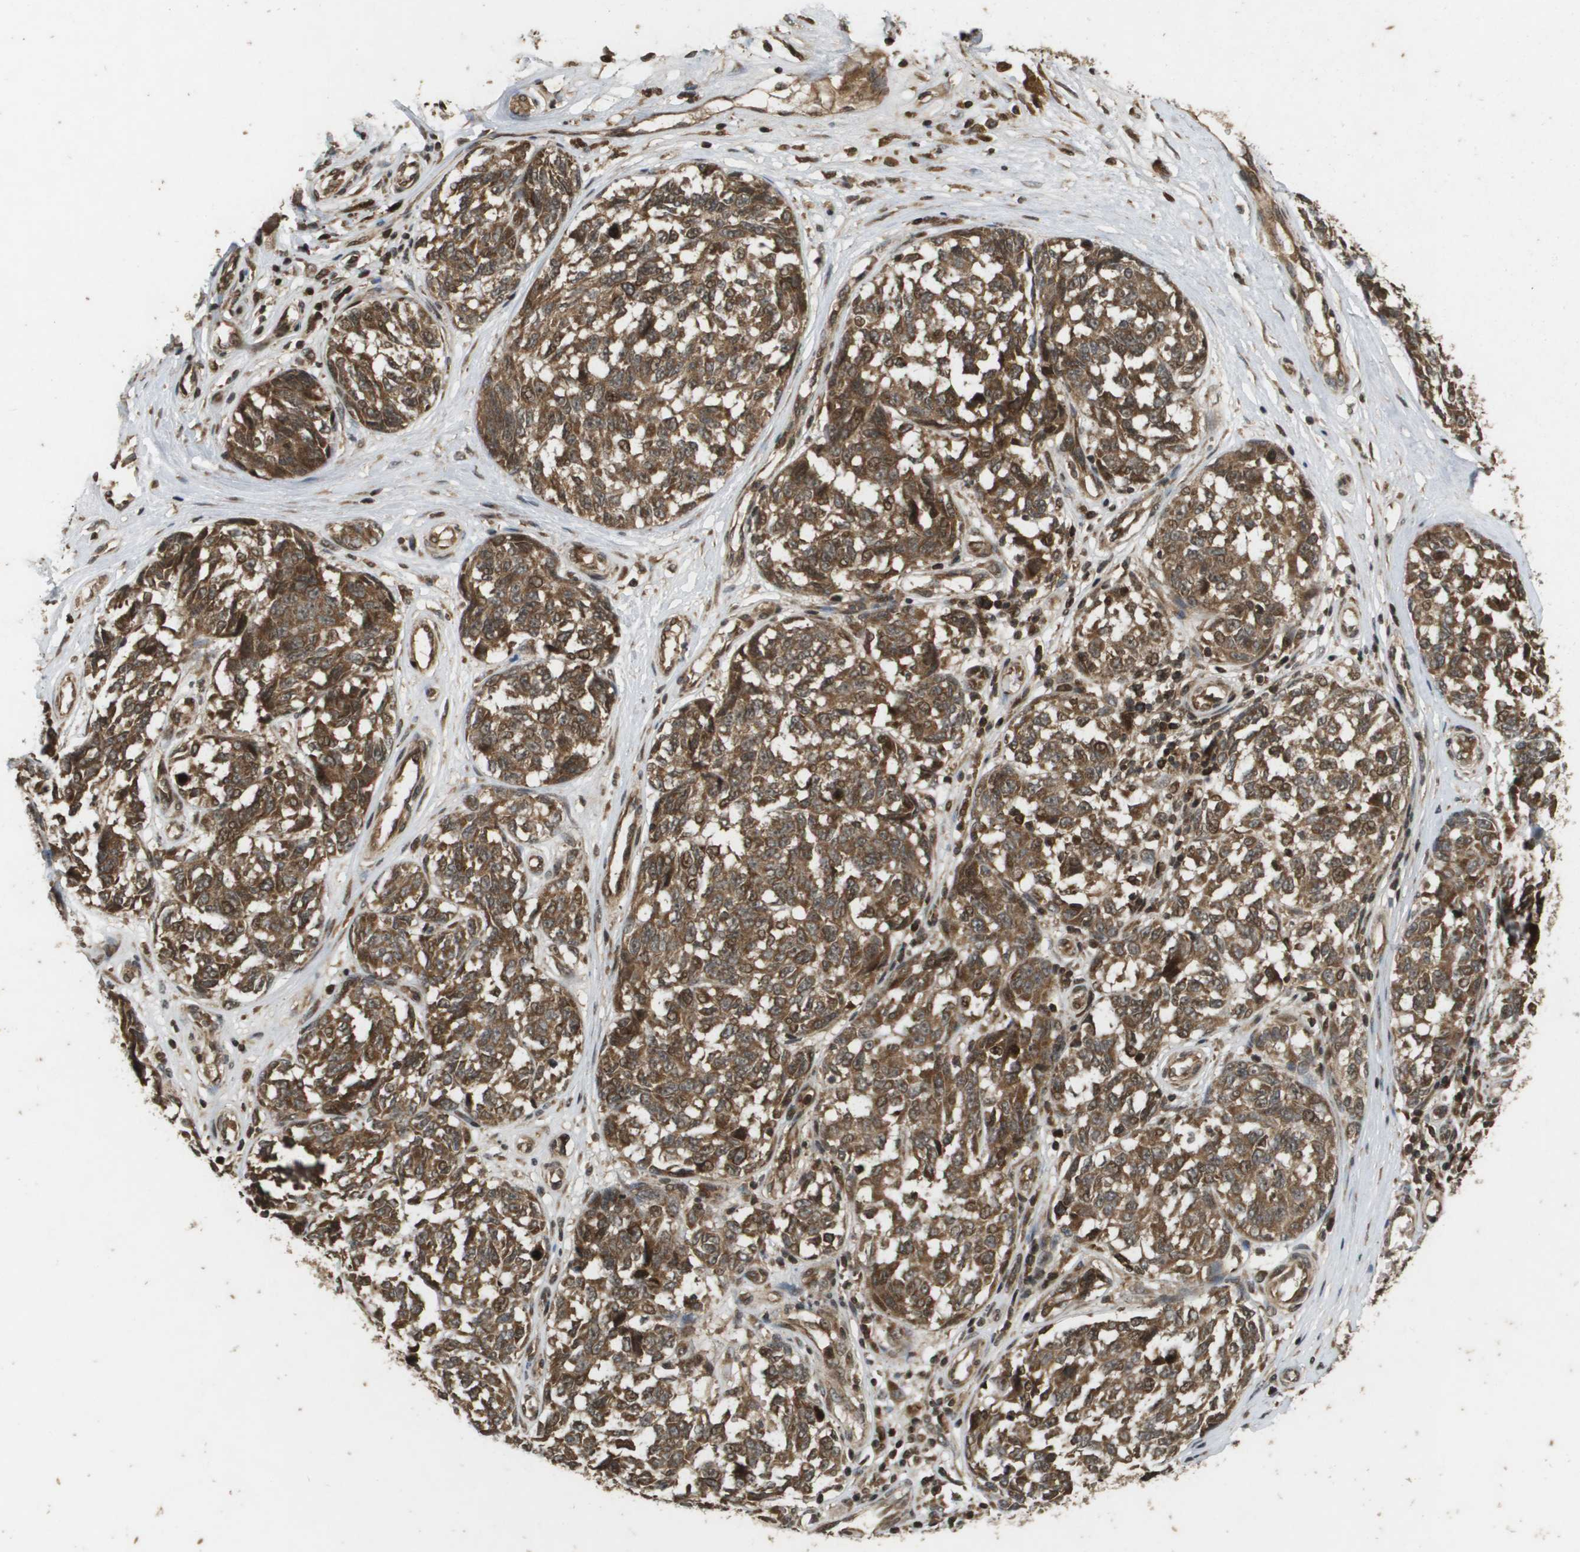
{"staining": {"intensity": "moderate", "quantity": ">75%", "location": "cytoplasmic/membranous"}, "tissue": "melanoma", "cell_type": "Tumor cells", "image_type": "cancer", "snomed": [{"axis": "morphology", "description": "Malignant melanoma, NOS"}, {"axis": "topography", "description": "Skin"}], "caption": "Melanoma stained with a brown dye exhibits moderate cytoplasmic/membranous positive expression in approximately >75% of tumor cells.", "gene": "KIF11", "patient": {"sex": "female", "age": 64}}